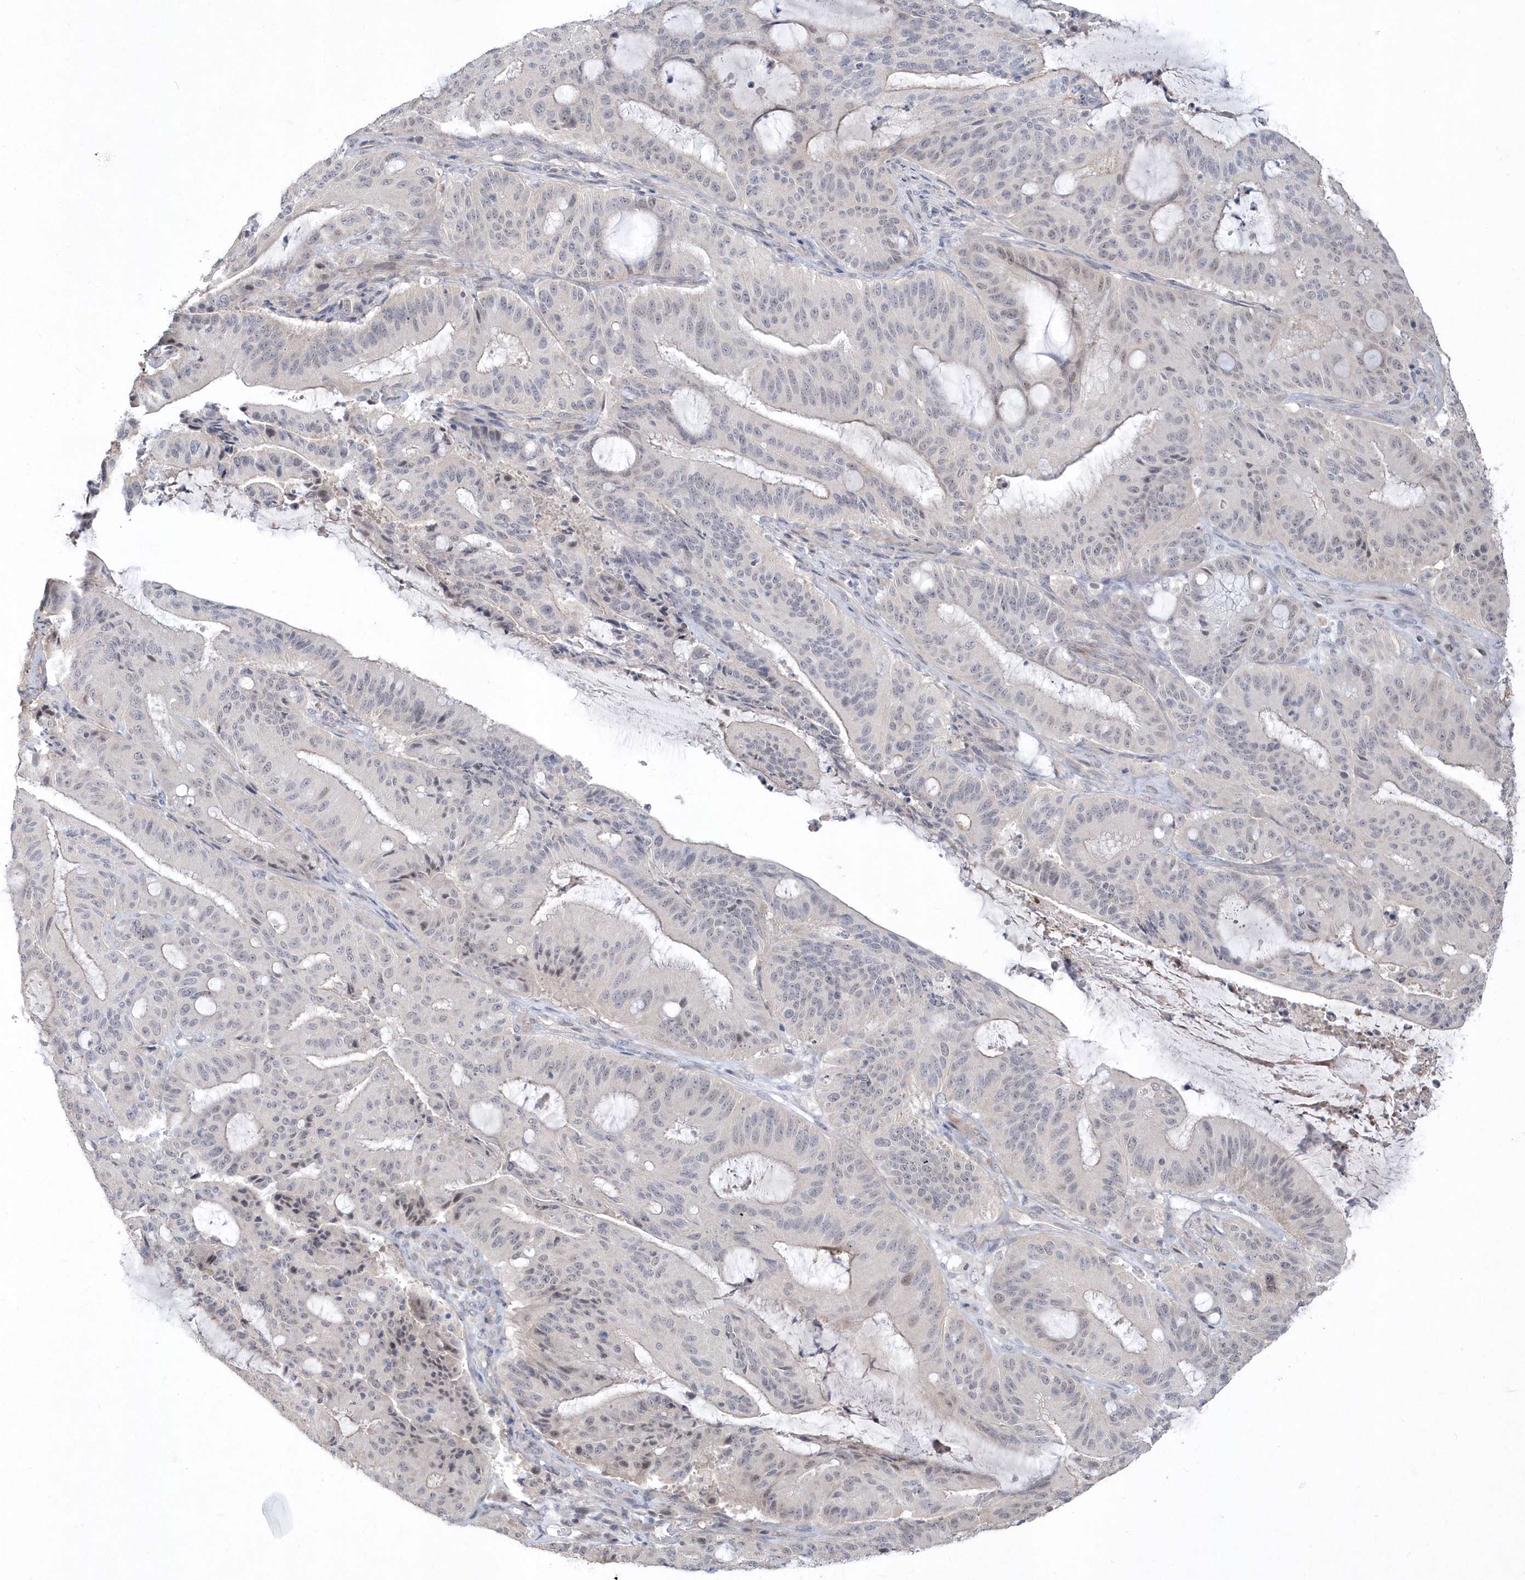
{"staining": {"intensity": "weak", "quantity": "<25%", "location": "nuclear"}, "tissue": "liver cancer", "cell_type": "Tumor cells", "image_type": "cancer", "snomed": [{"axis": "morphology", "description": "Normal tissue, NOS"}, {"axis": "morphology", "description": "Cholangiocarcinoma"}, {"axis": "topography", "description": "Liver"}, {"axis": "topography", "description": "Peripheral nerve tissue"}], "caption": "A photomicrograph of liver cancer stained for a protein reveals no brown staining in tumor cells.", "gene": "TSPEAR", "patient": {"sex": "female", "age": 73}}